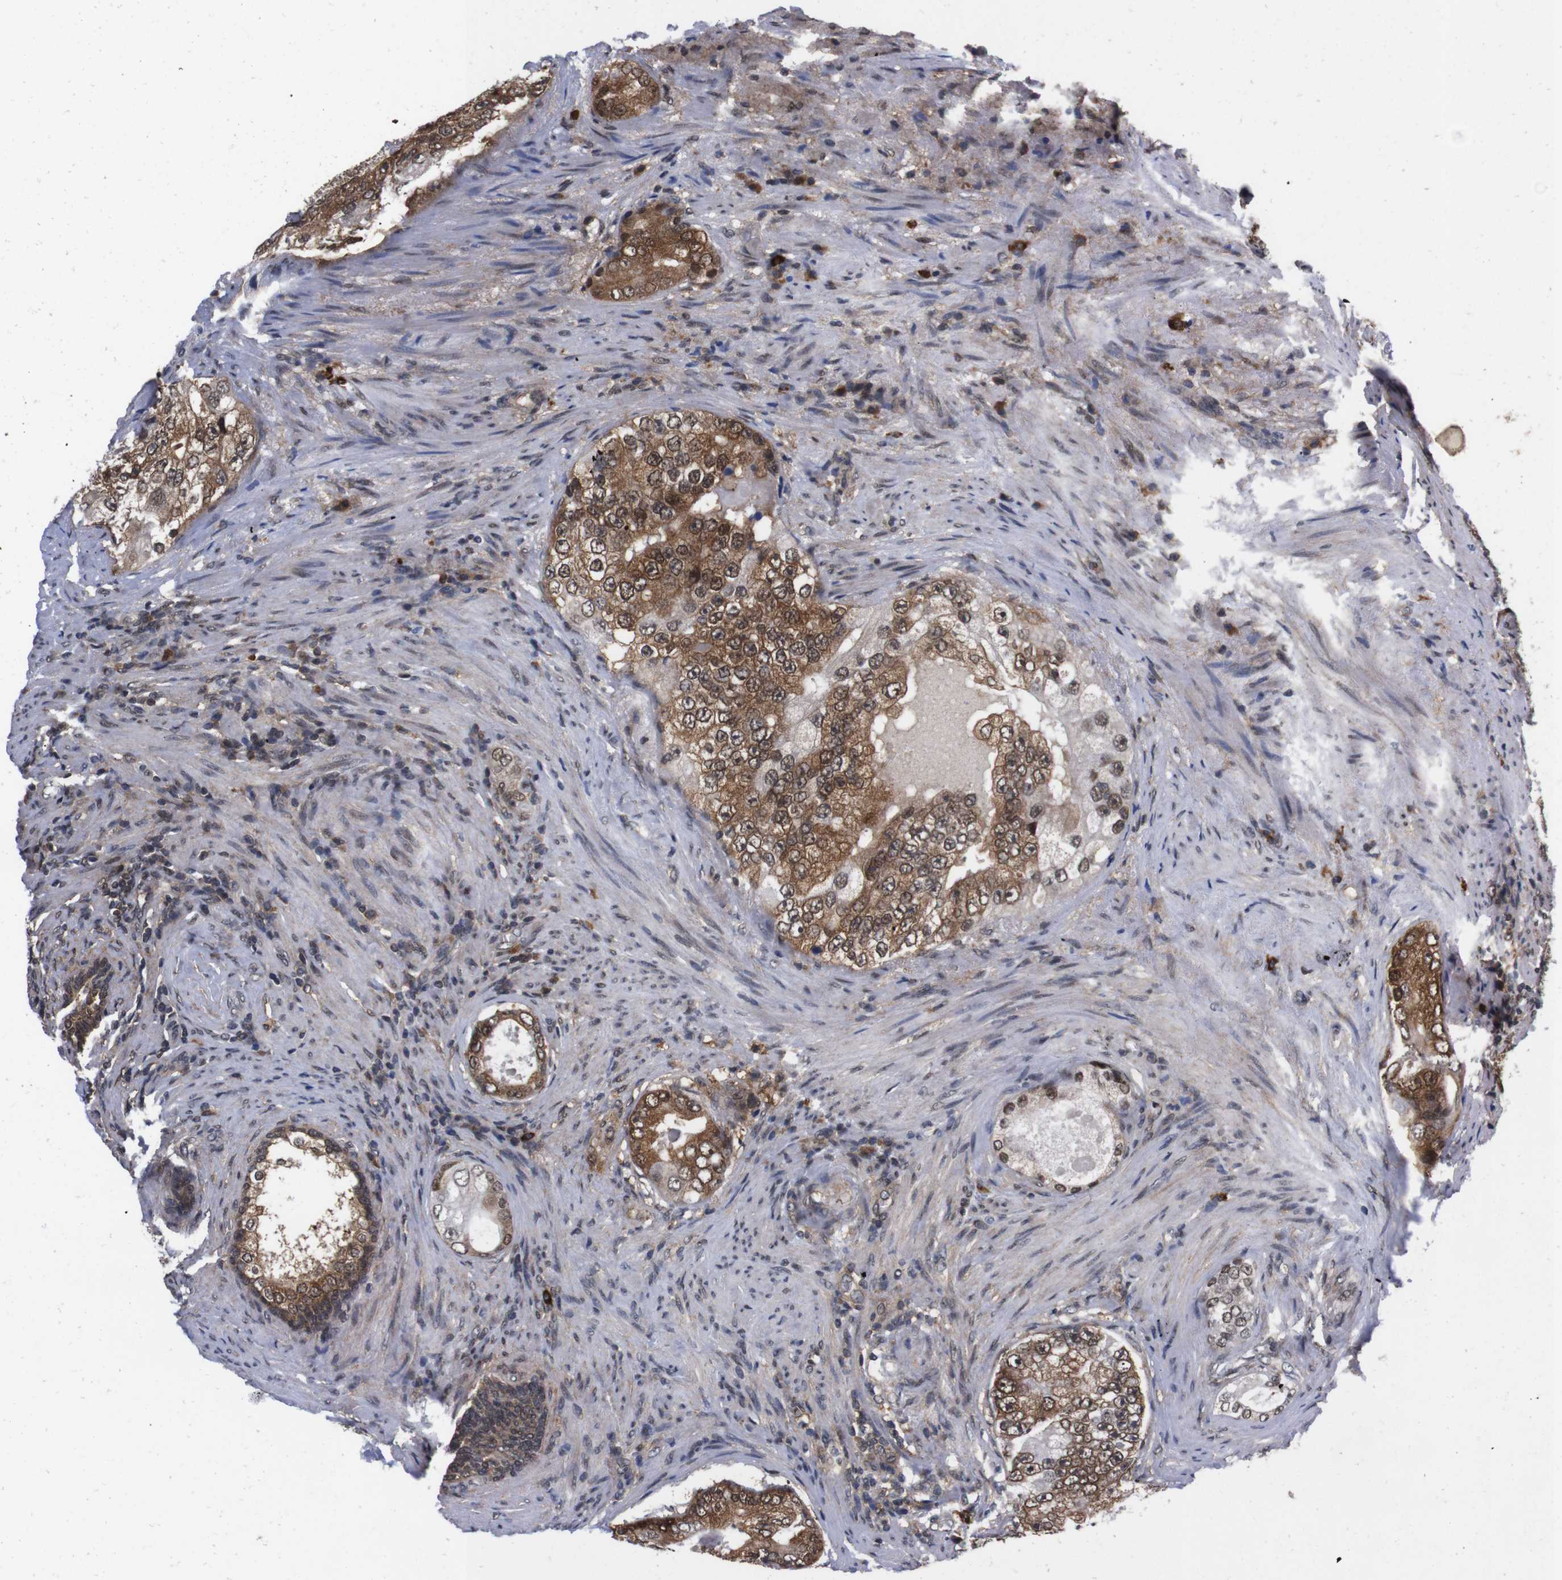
{"staining": {"intensity": "moderate", "quantity": ">75%", "location": "cytoplasmic/membranous,nuclear"}, "tissue": "prostate cancer", "cell_type": "Tumor cells", "image_type": "cancer", "snomed": [{"axis": "morphology", "description": "Adenocarcinoma, High grade"}, {"axis": "topography", "description": "Prostate"}], "caption": "Prostate cancer was stained to show a protein in brown. There is medium levels of moderate cytoplasmic/membranous and nuclear positivity in about >75% of tumor cells. (Brightfield microscopy of DAB IHC at high magnification).", "gene": "UBQLN2", "patient": {"sex": "male", "age": 66}}